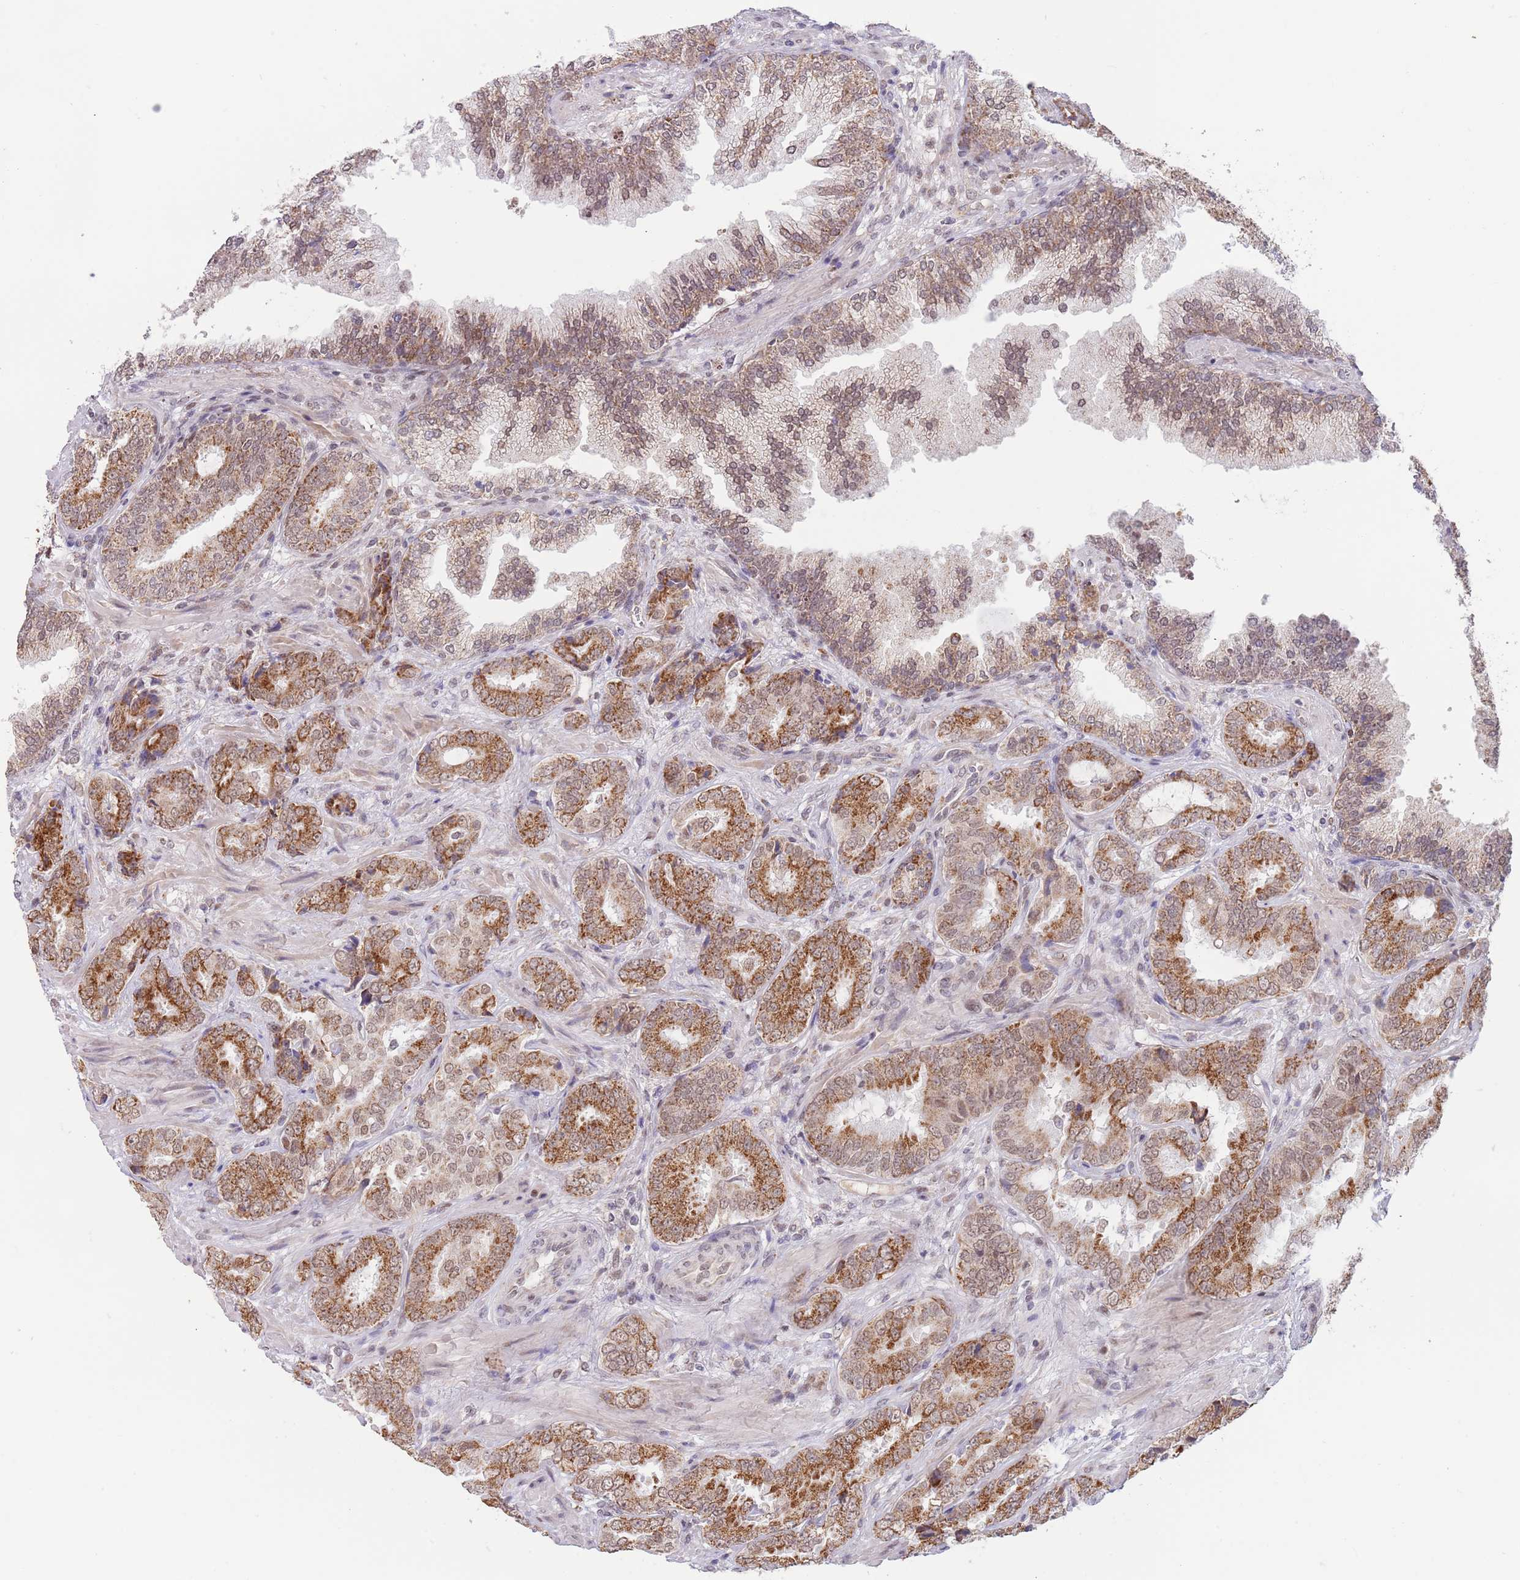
{"staining": {"intensity": "strong", "quantity": "25%-75%", "location": "cytoplasmic/membranous"}, "tissue": "prostate cancer", "cell_type": "Tumor cells", "image_type": "cancer", "snomed": [{"axis": "morphology", "description": "Adenocarcinoma, High grade"}, {"axis": "topography", "description": "Prostate"}], "caption": "An immunohistochemistry (IHC) histopathology image of tumor tissue is shown. Protein staining in brown labels strong cytoplasmic/membranous positivity in prostate high-grade adenocarcinoma within tumor cells.", "gene": "TIMM13", "patient": {"sex": "male", "age": 71}}